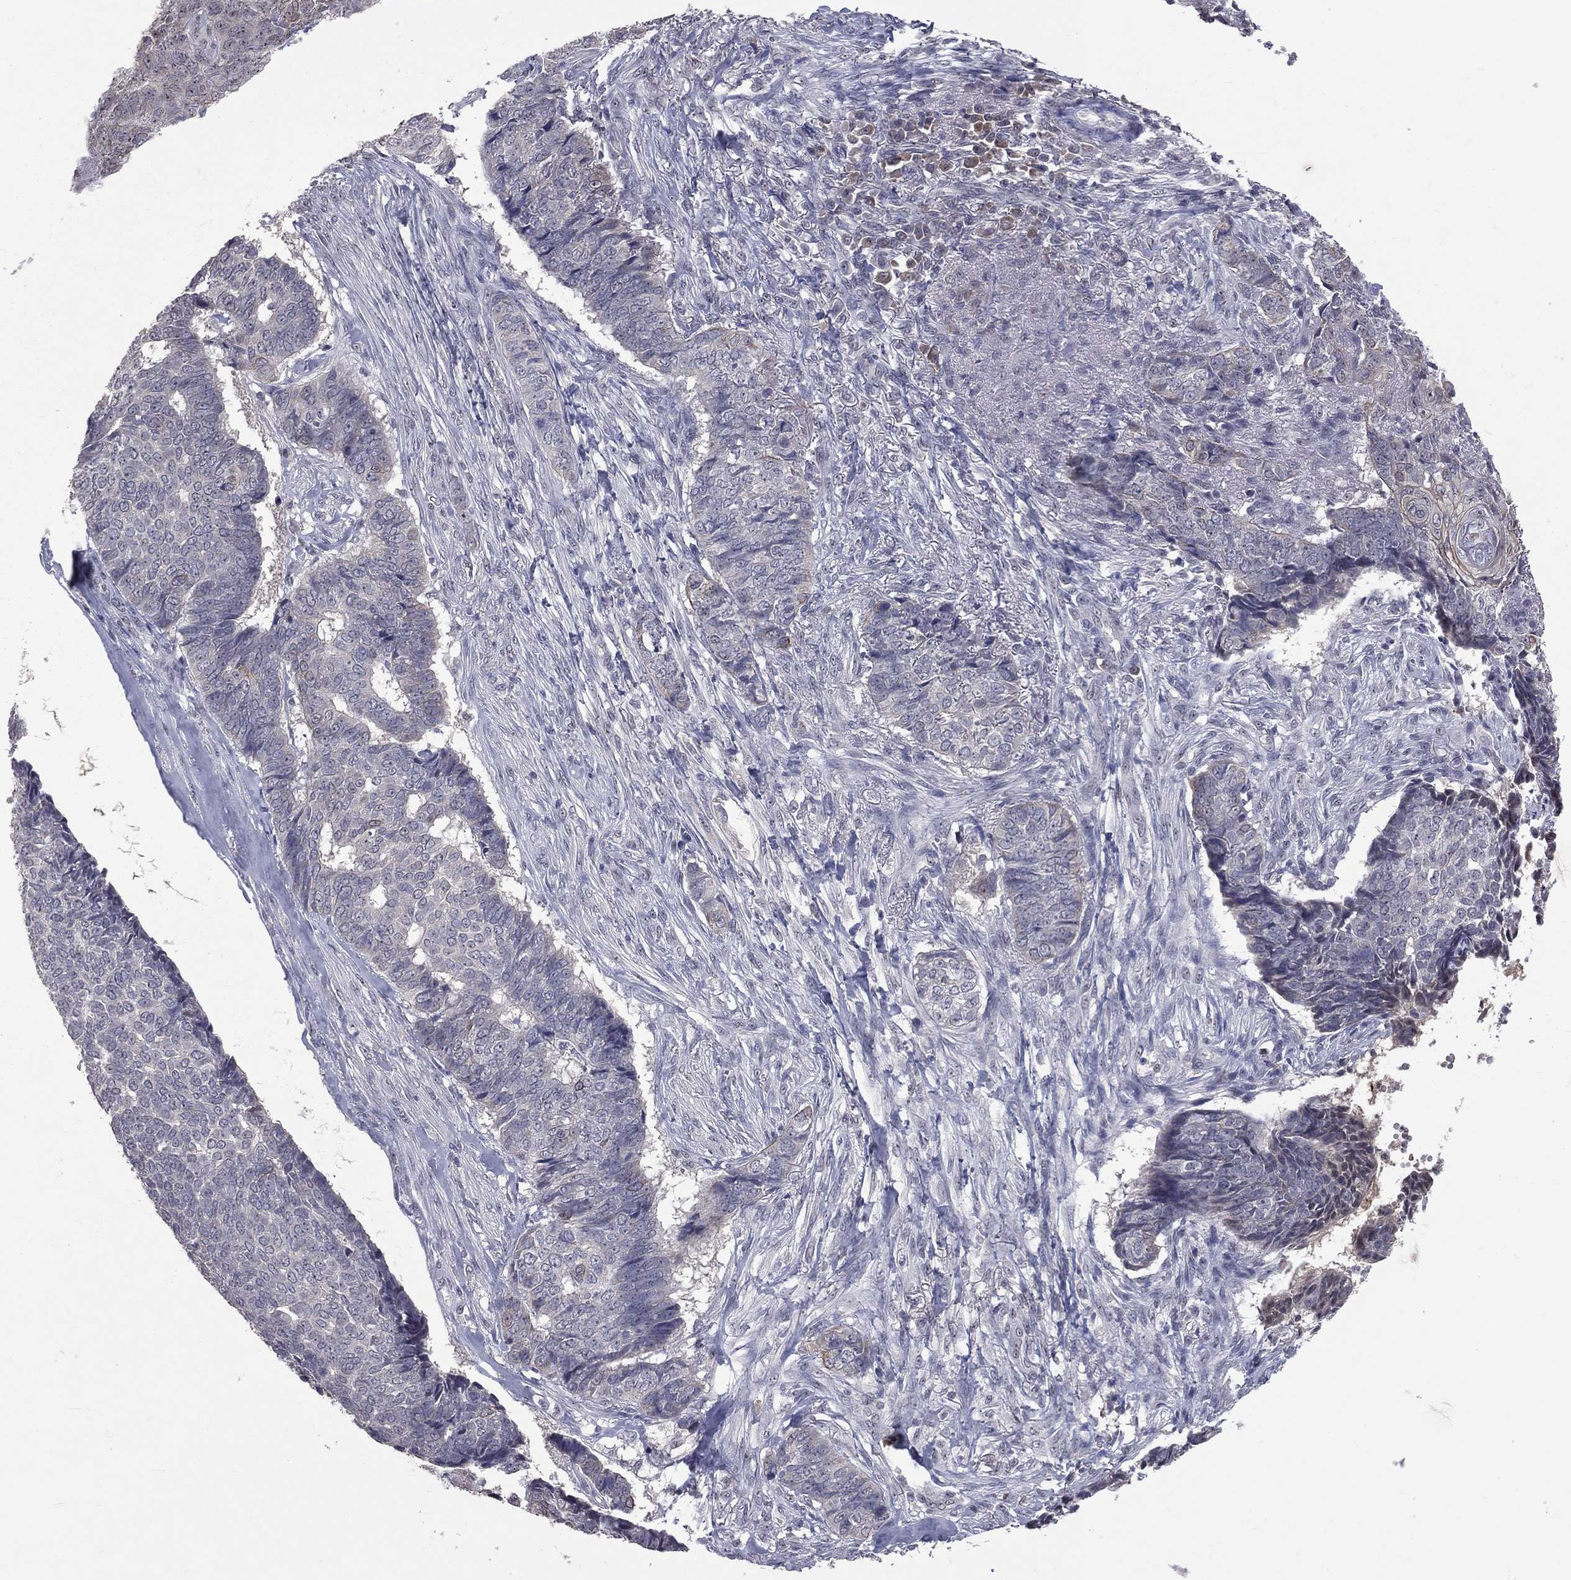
{"staining": {"intensity": "negative", "quantity": "none", "location": "none"}, "tissue": "skin cancer", "cell_type": "Tumor cells", "image_type": "cancer", "snomed": [{"axis": "morphology", "description": "Basal cell carcinoma"}, {"axis": "topography", "description": "Skin"}], "caption": "IHC of skin basal cell carcinoma reveals no staining in tumor cells.", "gene": "DSG4", "patient": {"sex": "male", "age": 86}}